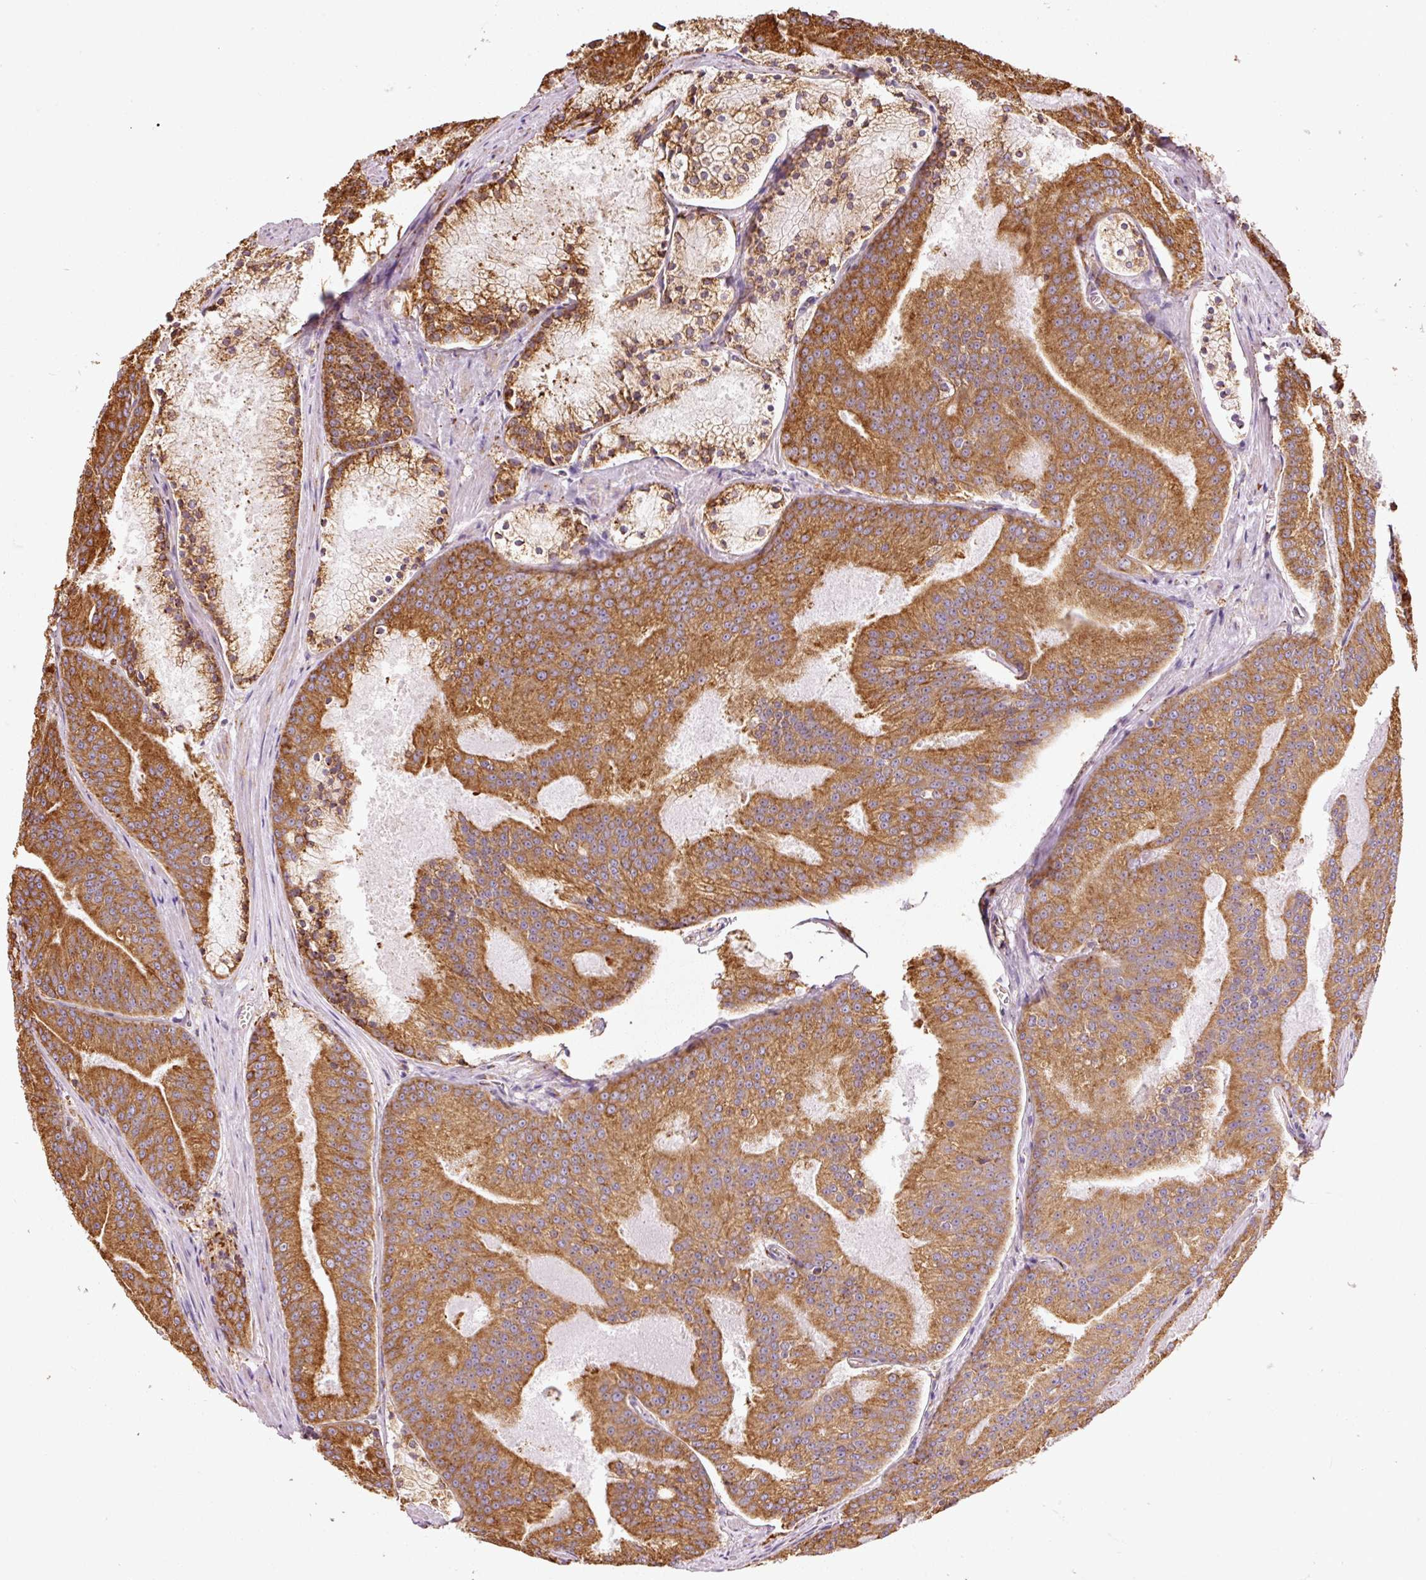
{"staining": {"intensity": "strong", "quantity": ">75%", "location": "cytoplasmic/membranous"}, "tissue": "prostate cancer", "cell_type": "Tumor cells", "image_type": "cancer", "snomed": [{"axis": "morphology", "description": "Adenocarcinoma, High grade"}, {"axis": "topography", "description": "Prostate"}], "caption": "Strong cytoplasmic/membranous protein staining is seen in approximately >75% of tumor cells in prostate adenocarcinoma (high-grade). Immunohistochemistry (ihc) stains the protein in brown and the nuclei are stained blue.", "gene": "KLC1", "patient": {"sex": "male", "age": 61}}